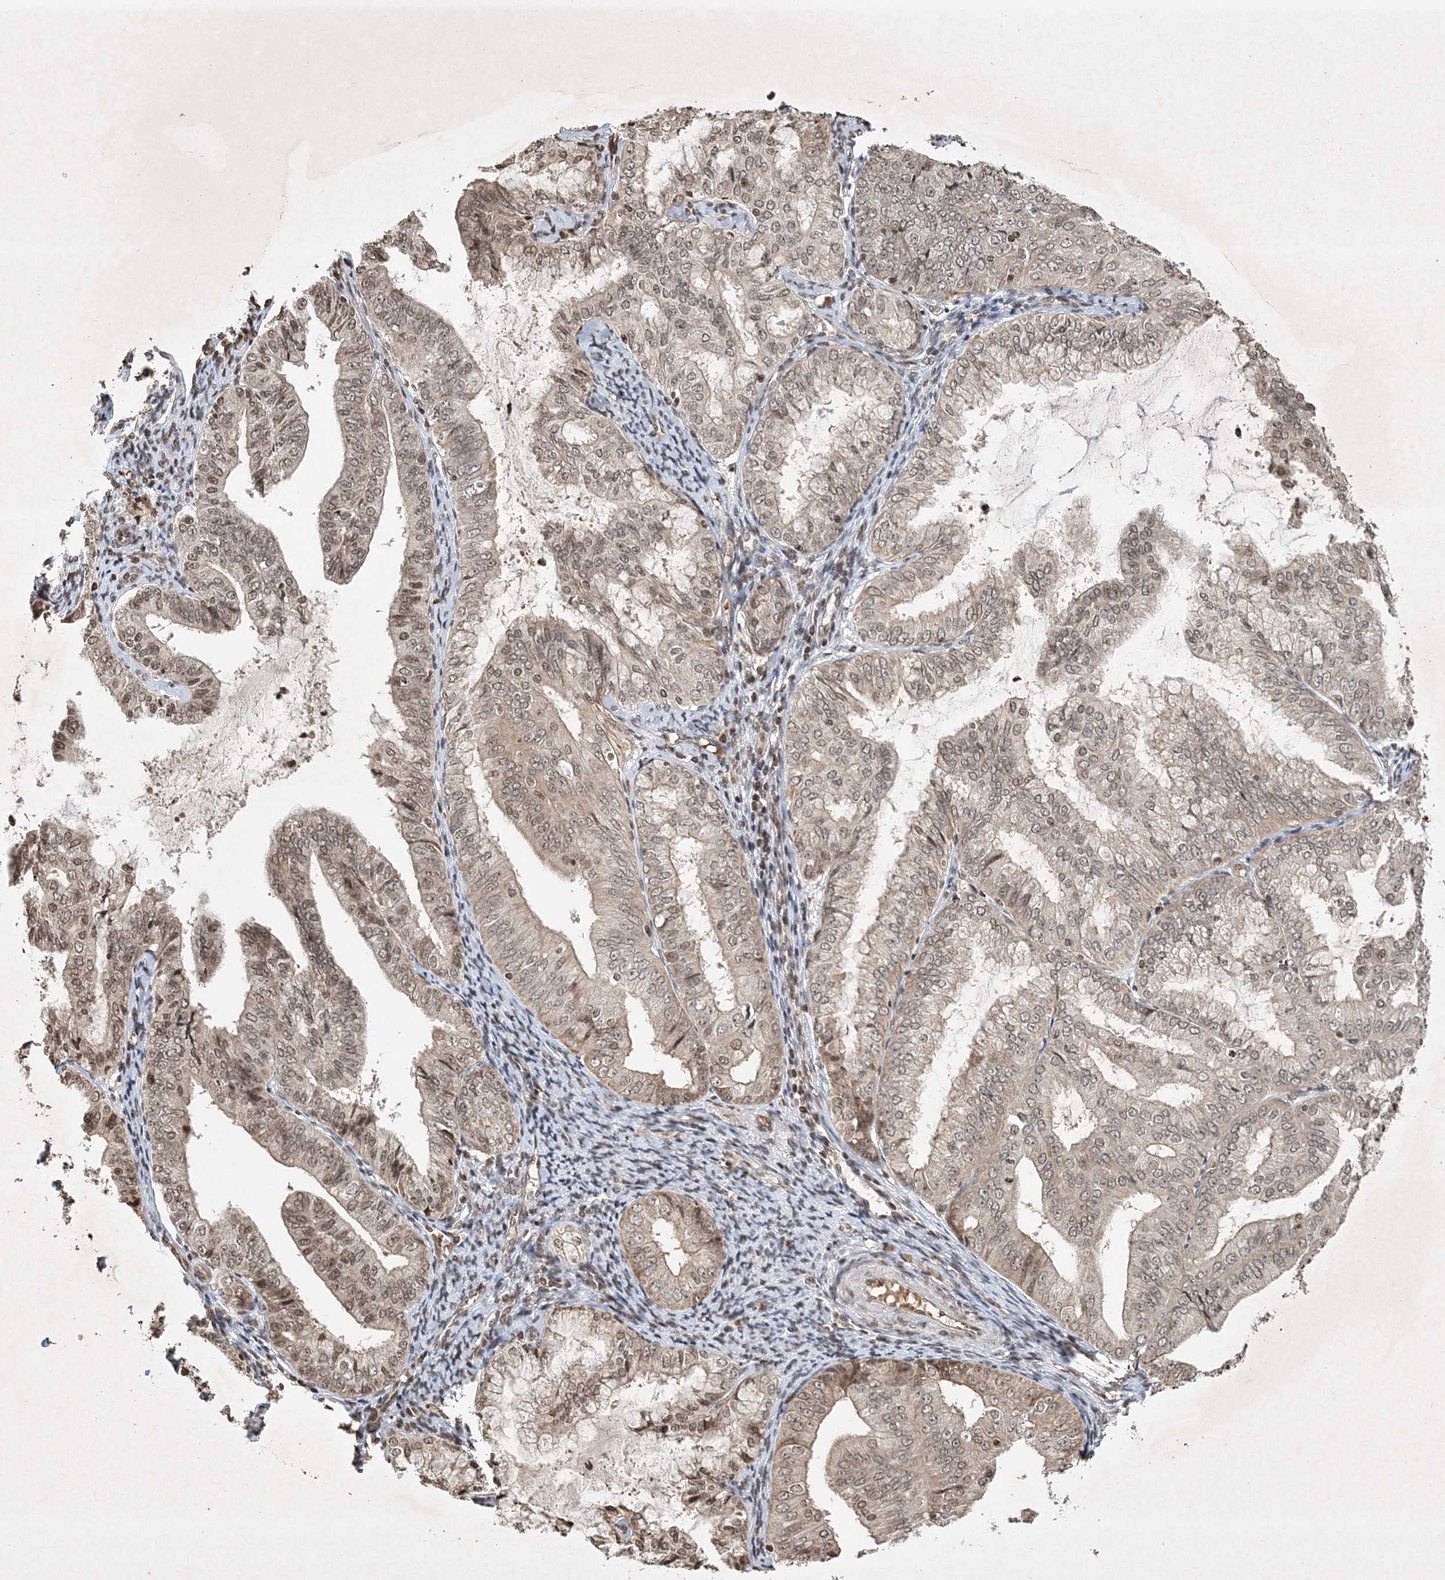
{"staining": {"intensity": "weak", "quantity": ">75%", "location": "nuclear"}, "tissue": "endometrial cancer", "cell_type": "Tumor cells", "image_type": "cancer", "snomed": [{"axis": "morphology", "description": "Adenocarcinoma, NOS"}, {"axis": "topography", "description": "Endometrium"}], "caption": "About >75% of tumor cells in endometrial adenocarcinoma exhibit weak nuclear protein expression as visualized by brown immunohistochemical staining.", "gene": "NEDD9", "patient": {"sex": "female", "age": 63}}